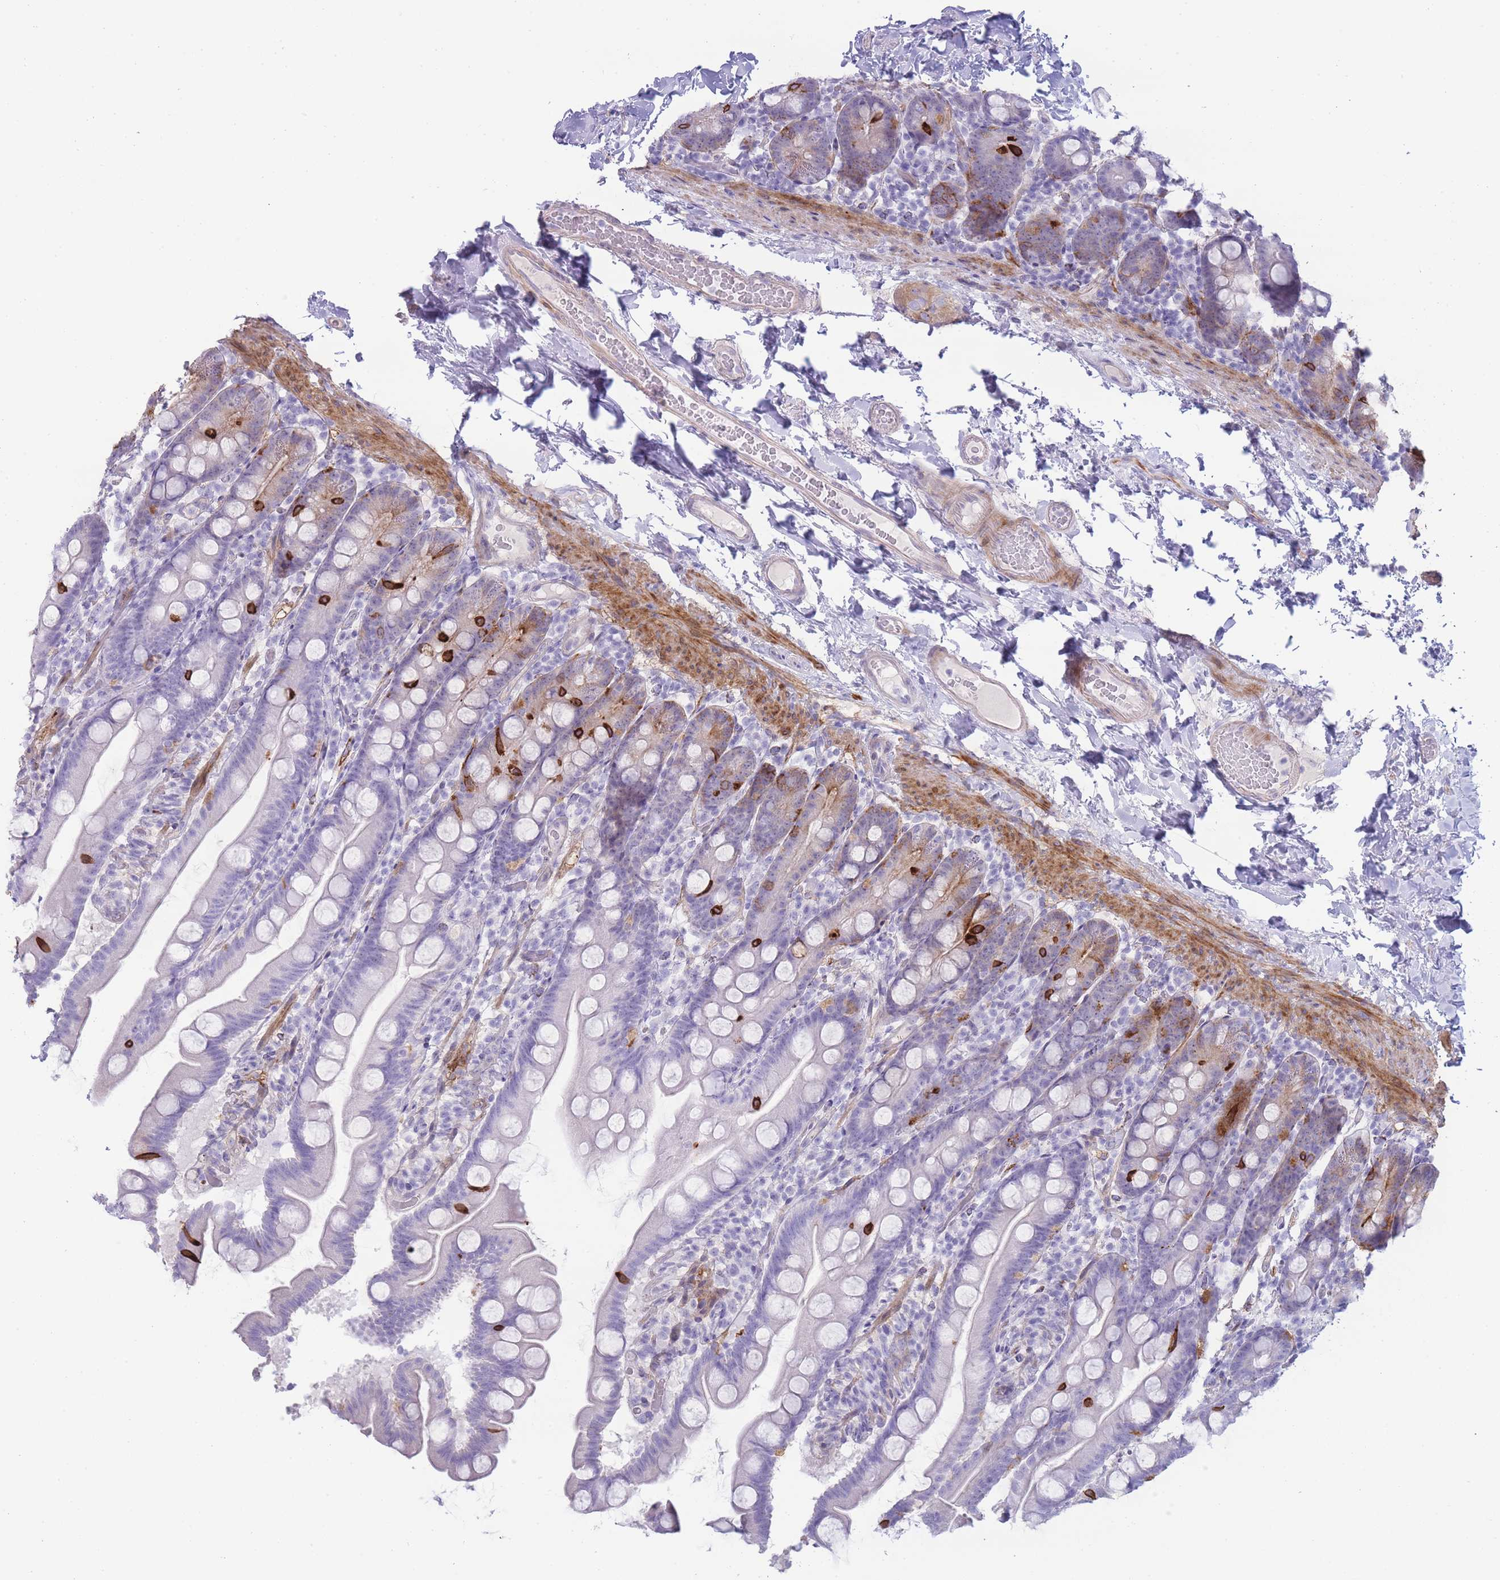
{"staining": {"intensity": "strong", "quantity": "<25%", "location": "cytoplasmic/membranous"}, "tissue": "small intestine", "cell_type": "Glandular cells", "image_type": "normal", "snomed": [{"axis": "morphology", "description": "Normal tissue, NOS"}, {"axis": "topography", "description": "Small intestine"}], "caption": "Small intestine stained with a protein marker exhibits strong staining in glandular cells.", "gene": "UTP14A", "patient": {"sex": "female", "age": 68}}